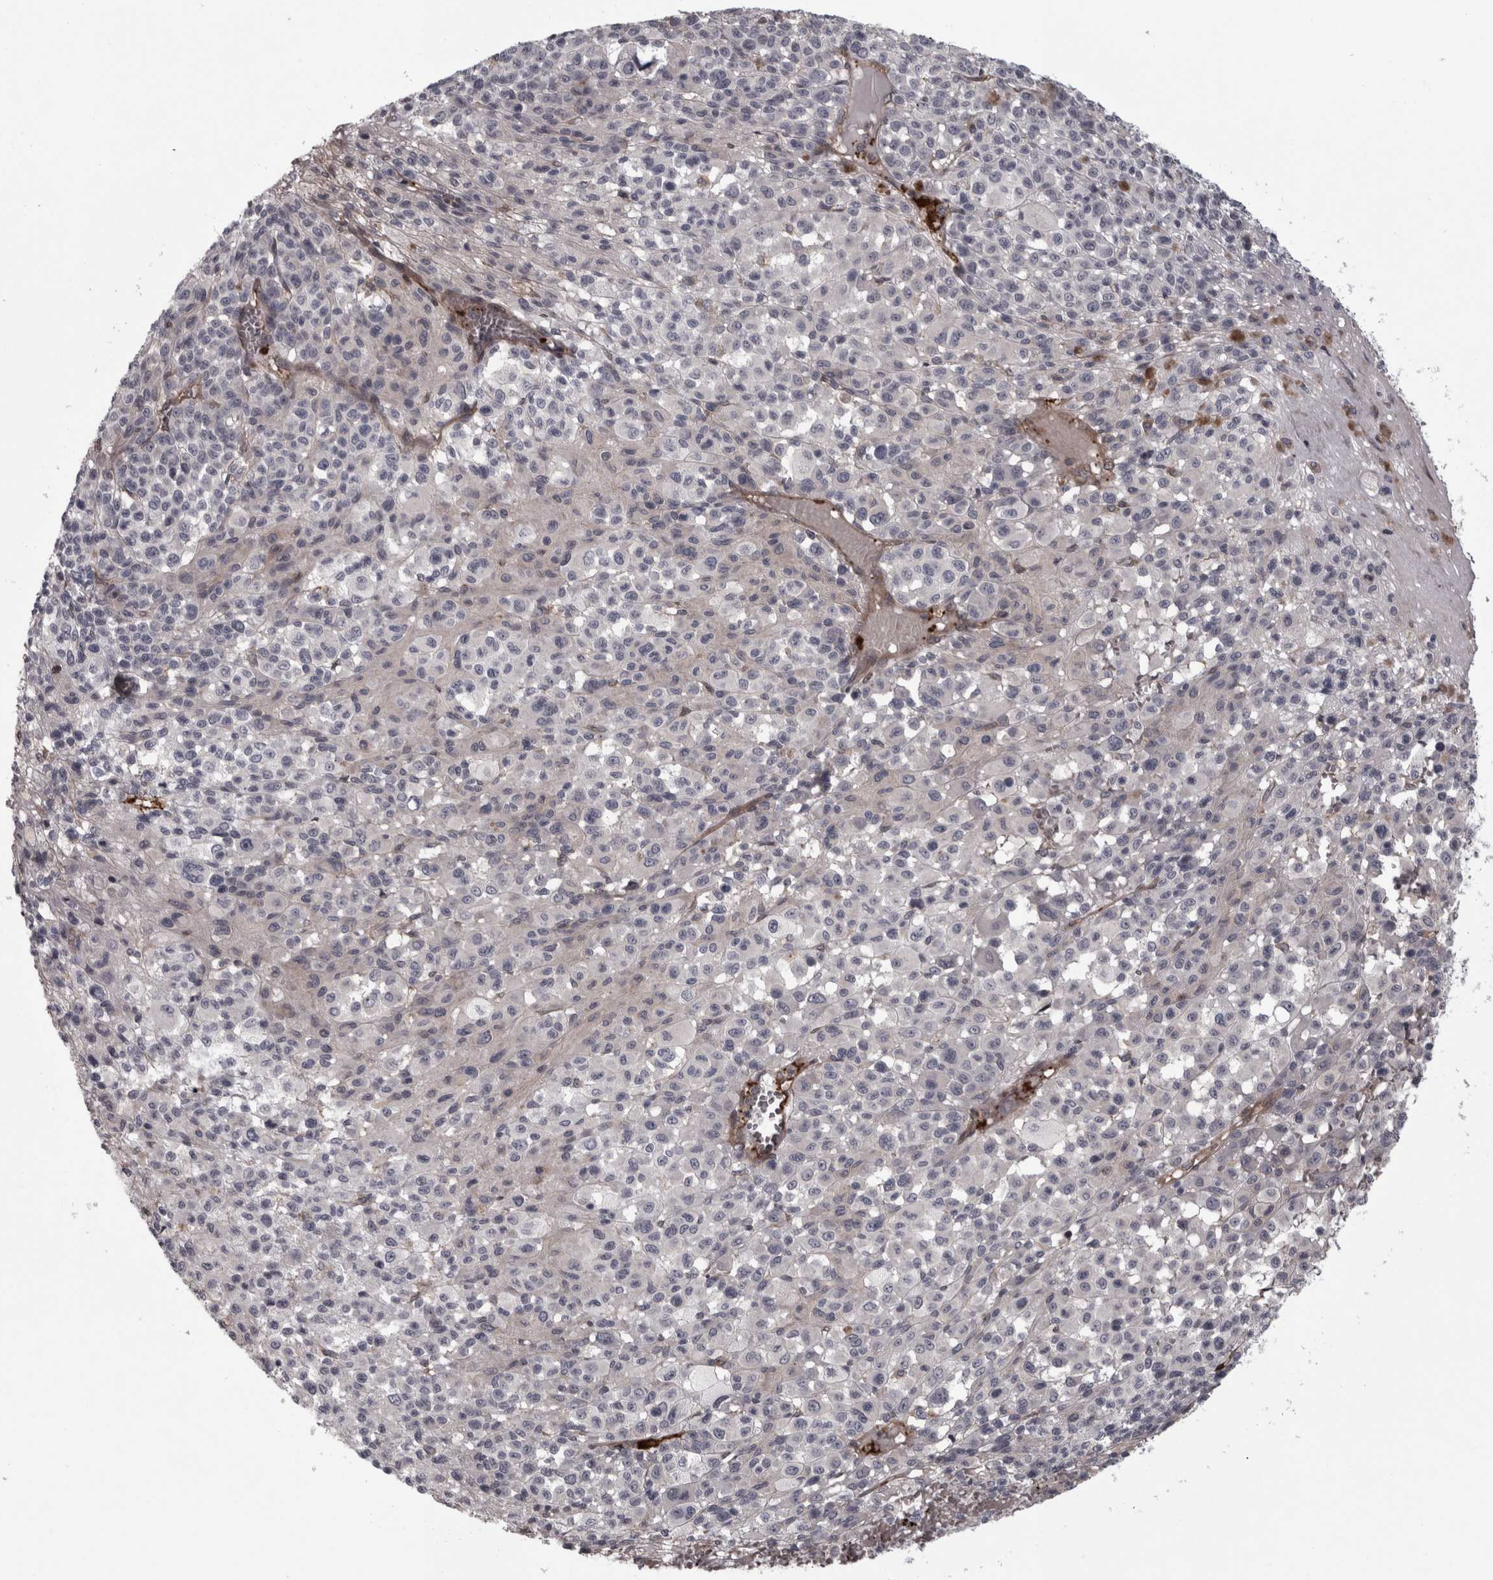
{"staining": {"intensity": "negative", "quantity": "none", "location": "none"}, "tissue": "melanoma", "cell_type": "Tumor cells", "image_type": "cancer", "snomed": [{"axis": "morphology", "description": "Malignant melanoma, Metastatic site"}, {"axis": "topography", "description": "Skin"}], "caption": "This histopathology image is of malignant melanoma (metastatic site) stained with immunohistochemistry (IHC) to label a protein in brown with the nuclei are counter-stained blue. There is no staining in tumor cells. (DAB (3,3'-diaminobenzidine) IHC visualized using brightfield microscopy, high magnification).", "gene": "RSU1", "patient": {"sex": "female", "age": 74}}